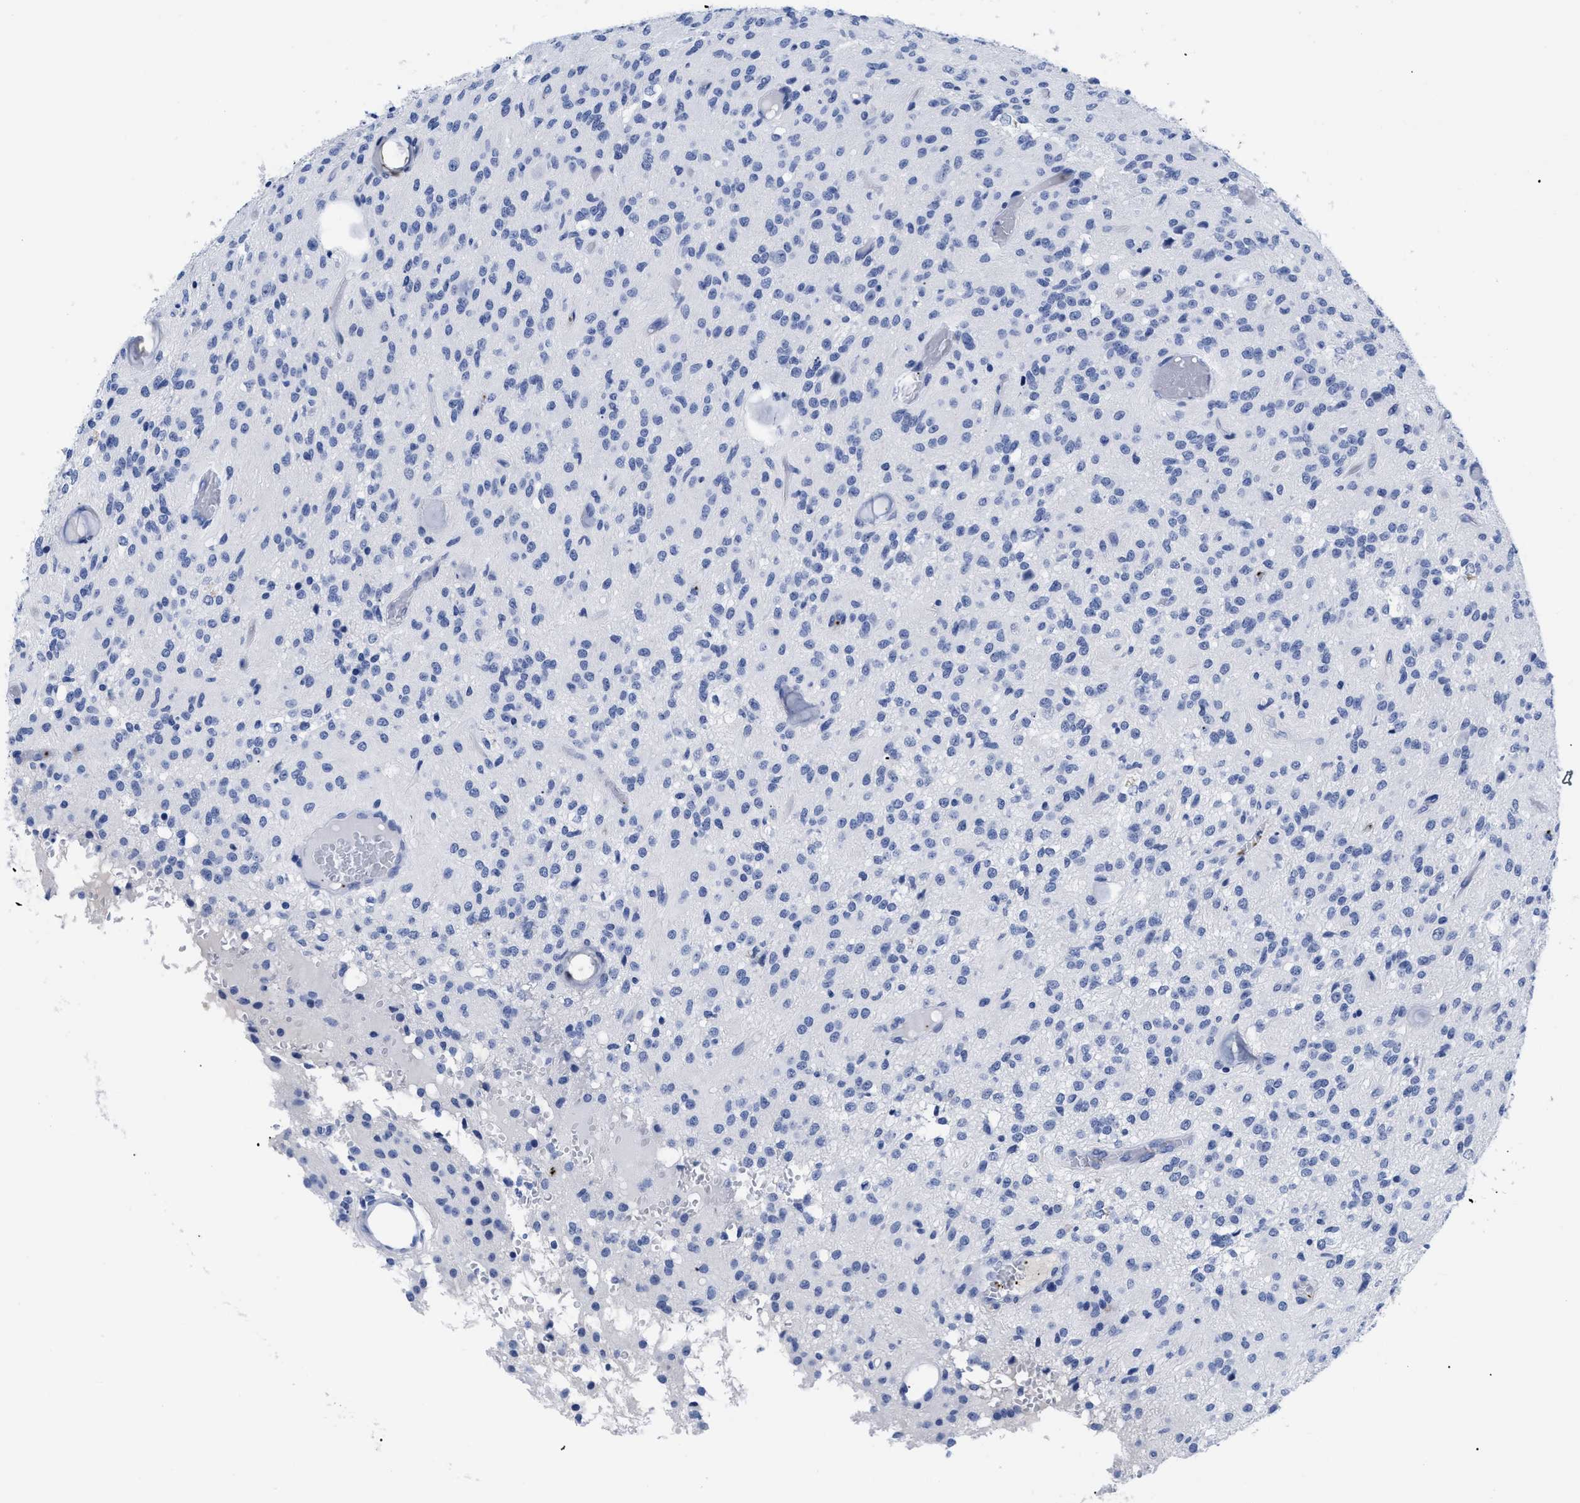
{"staining": {"intensity": "negative", "quantity": "none", "location": "none"}, "tissue": "glioma", "cell_type": "Tumor cells", "image_type": "cancer", "snomed": [{"axis": "morphology", "description": "Glioma, malignant, High grade"}, {"axis": "topography", "description": "Brain"}], "caption": "Immunohistochemistry (IHC) micrograph of high-grade glioma (malignant) stained for a protein (brown), which exhibits no staining in tumor cells.", "gene": "TREML1", "patient": {"sex": "female", "age": 59}}